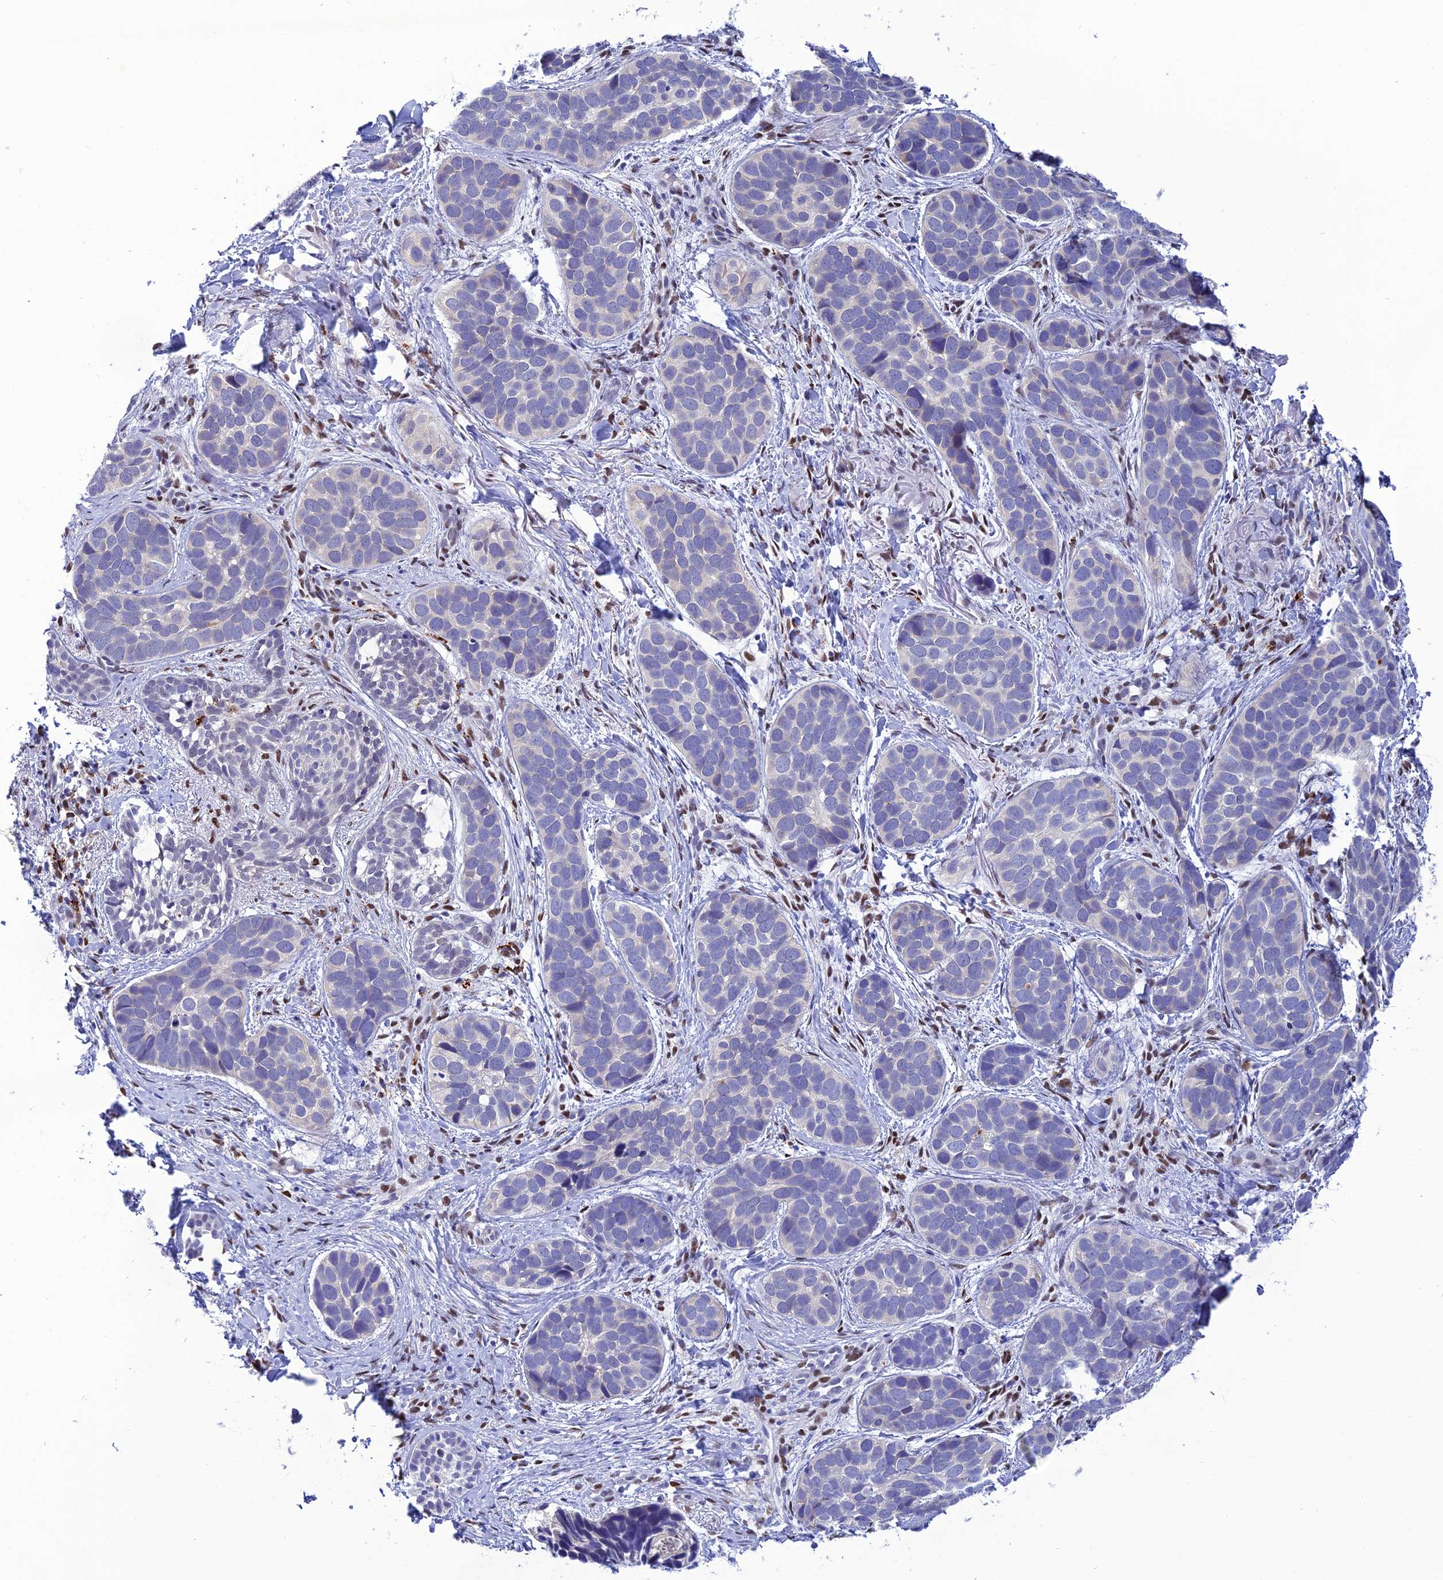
{"staining": {"intensity": "negative", "quantity": "none", "location": "none"}, "tissue": "skin cancer", "cell_type": "Tumor cells", "image_type": "cancer", "snomed": [{"axis": "morphology", "description": "Basal cell carcinoma"}, {"axis": "topography", "description": "Skin"}], "caption": "The histopathology image demonstrates no significant expression in tumor cells of skin basal cell carcinoma.", "gene": "HIC1", "patient": {"sex": "male", "age": 71}}